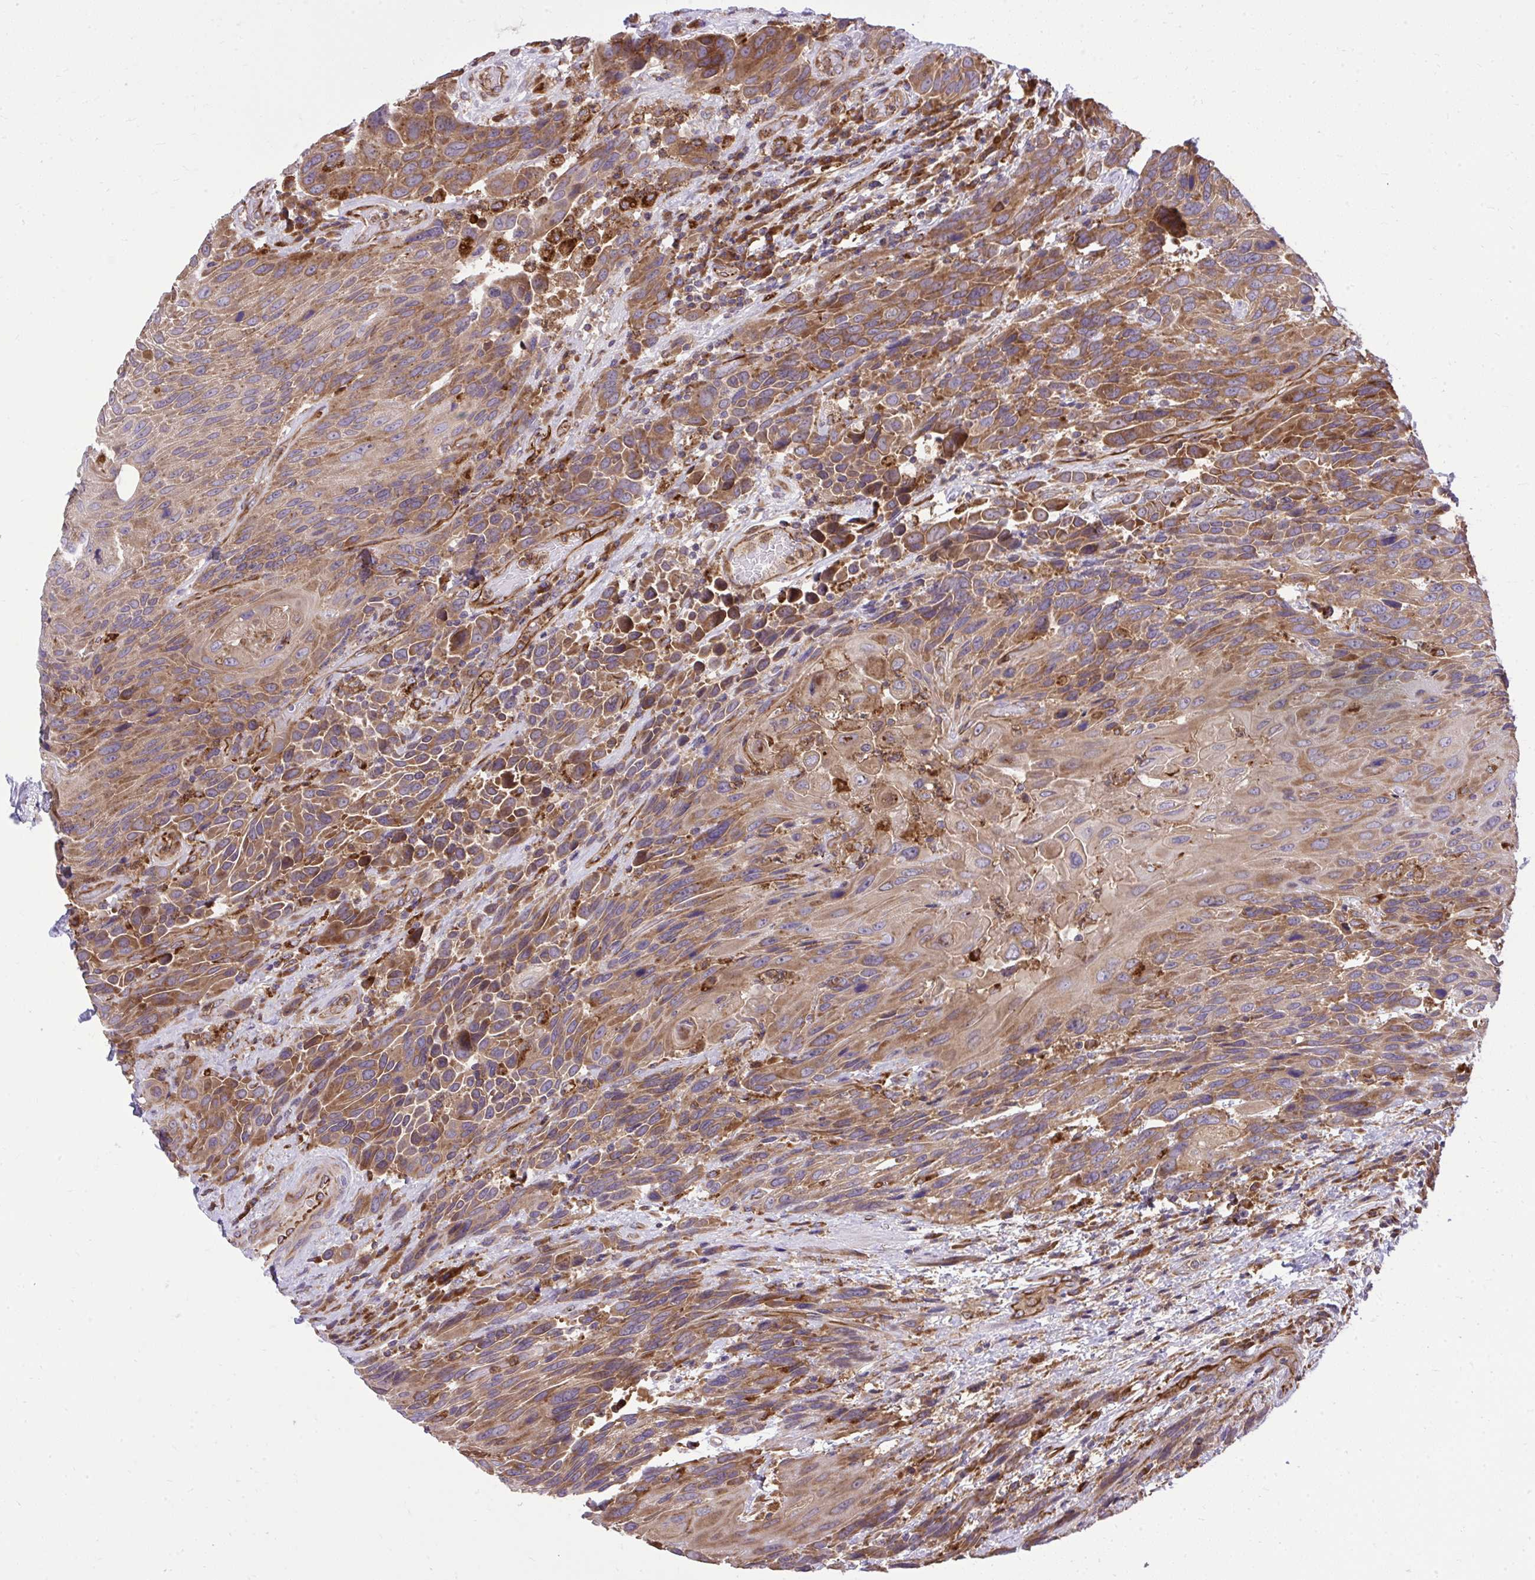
{"staining": {"intensity": "moderate", "quantity": ">75%", "location": "cytoplasmic/membranous"}, "tissue": "urothelial cancer", "cell_type": "Tumor cells", "image_type": "cancer", "snomed": [{"axis": "morphology", "description": "Urothelial carcinoma, High grade"}, {"axis": "topography", "description": "Urinary bladder"}], "caption": "Moderate cytoplasmic/membranous positivity is present in approximately >75% of tumor cells in high-grade urothelial carcinoma. The staining is performed using DAB (3,3'-diaminobenzidine) brown chromogen to label protein expression. The nuclei are counter-stained blue using hematoxylin.", "gene": "PAIP2", "patient": {"sex": "female", "age": 70}}